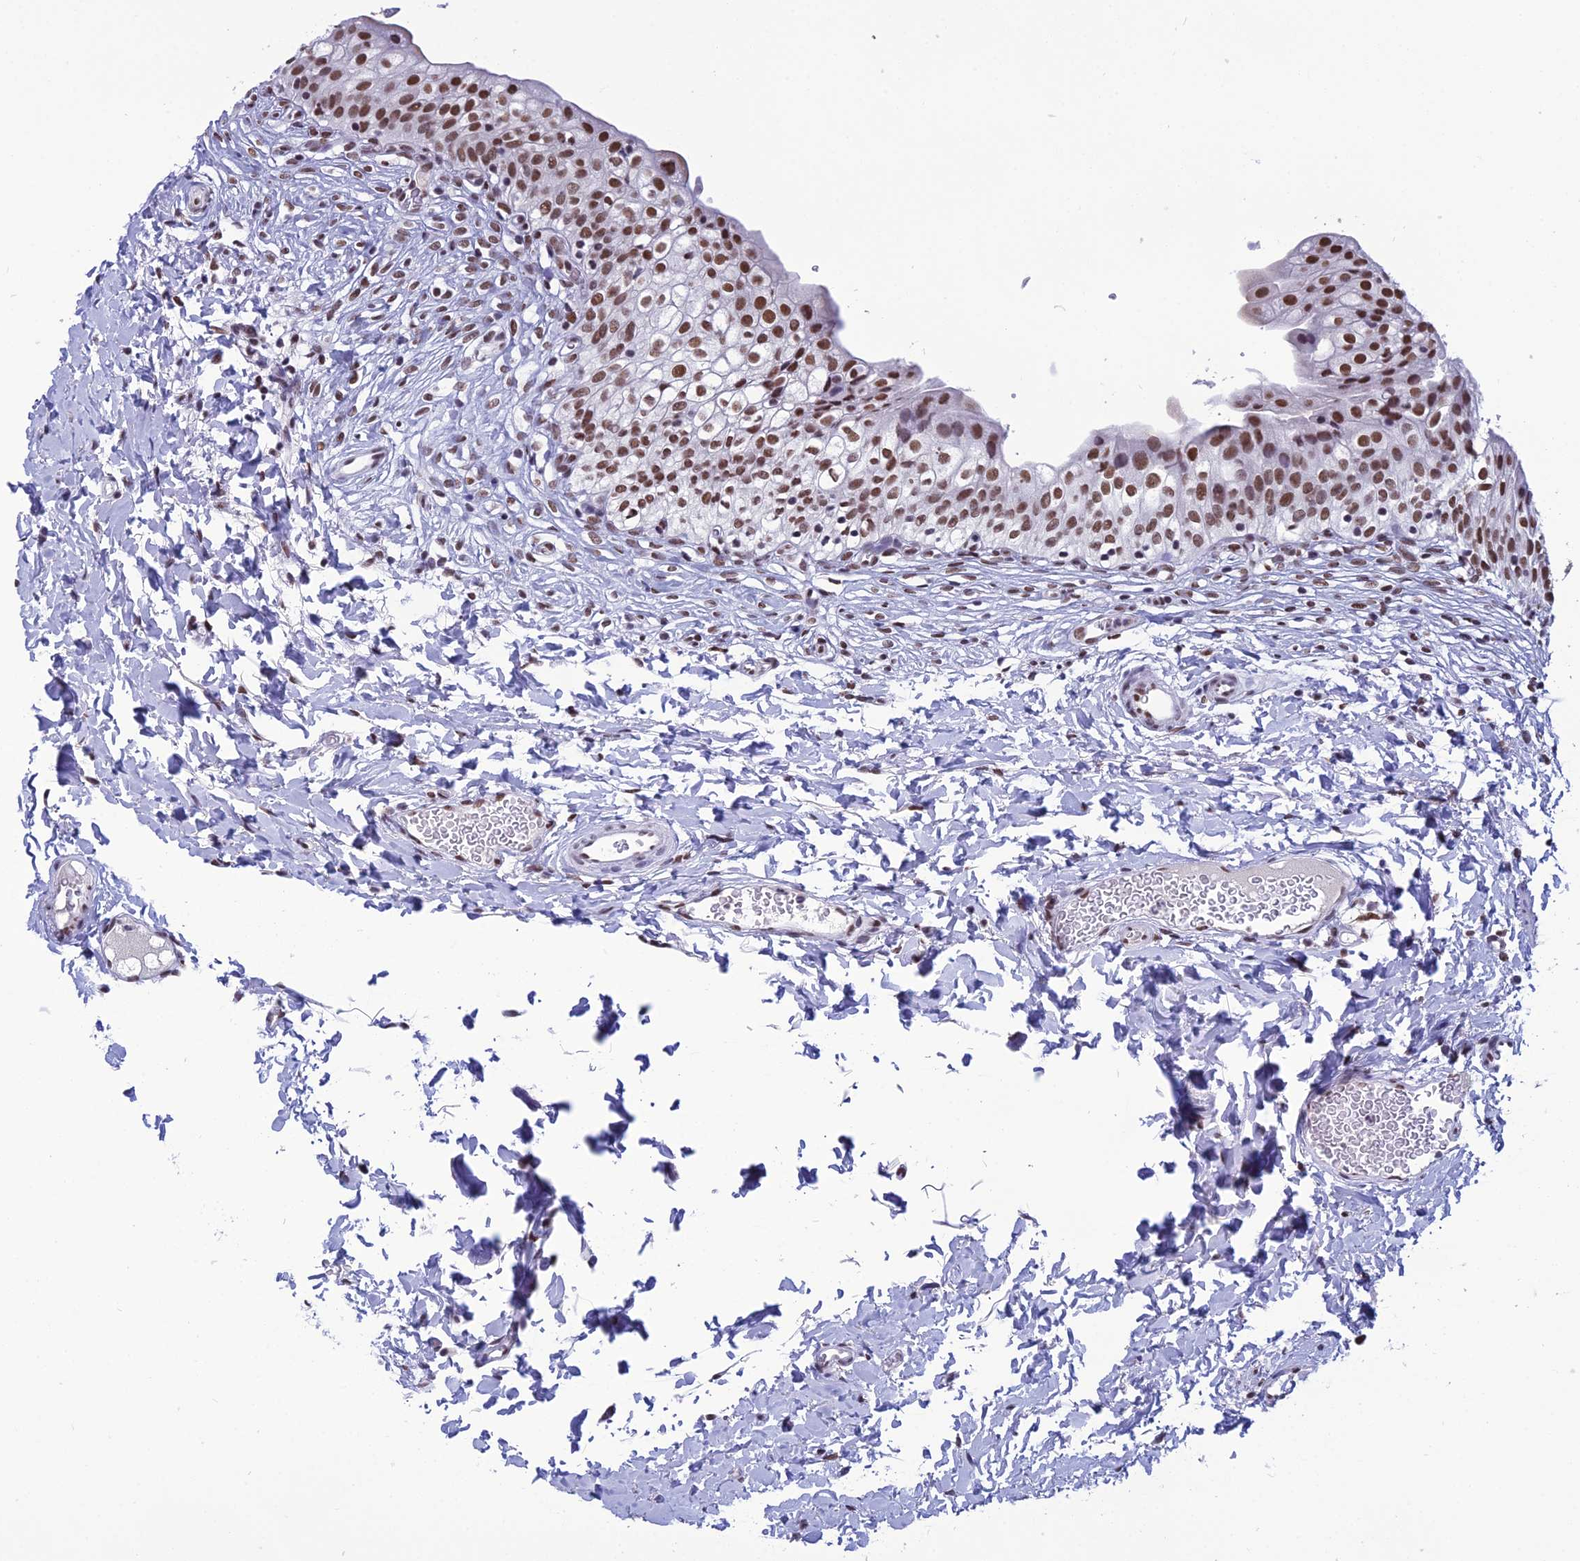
{"staining": {"intensity": "strong", "quantity": ">75%", "location": "nuclear"}, "tissue": "urinary bladder", "cell_type": "Urothelial cells", "image_type": "normal", "snomed": [{"axis": "morphology", "description": "Normal tissue, NOS"}, {"axis": "topography", "description": "Urinary bladder"}], "caption": "Urinary bladder stained with a brown dye shows strong nuclear positive positivity in approximately >75% of urothelial cells.", "gene": "PRAMEF12", "patient": {"sex": "male", "age": 55}}